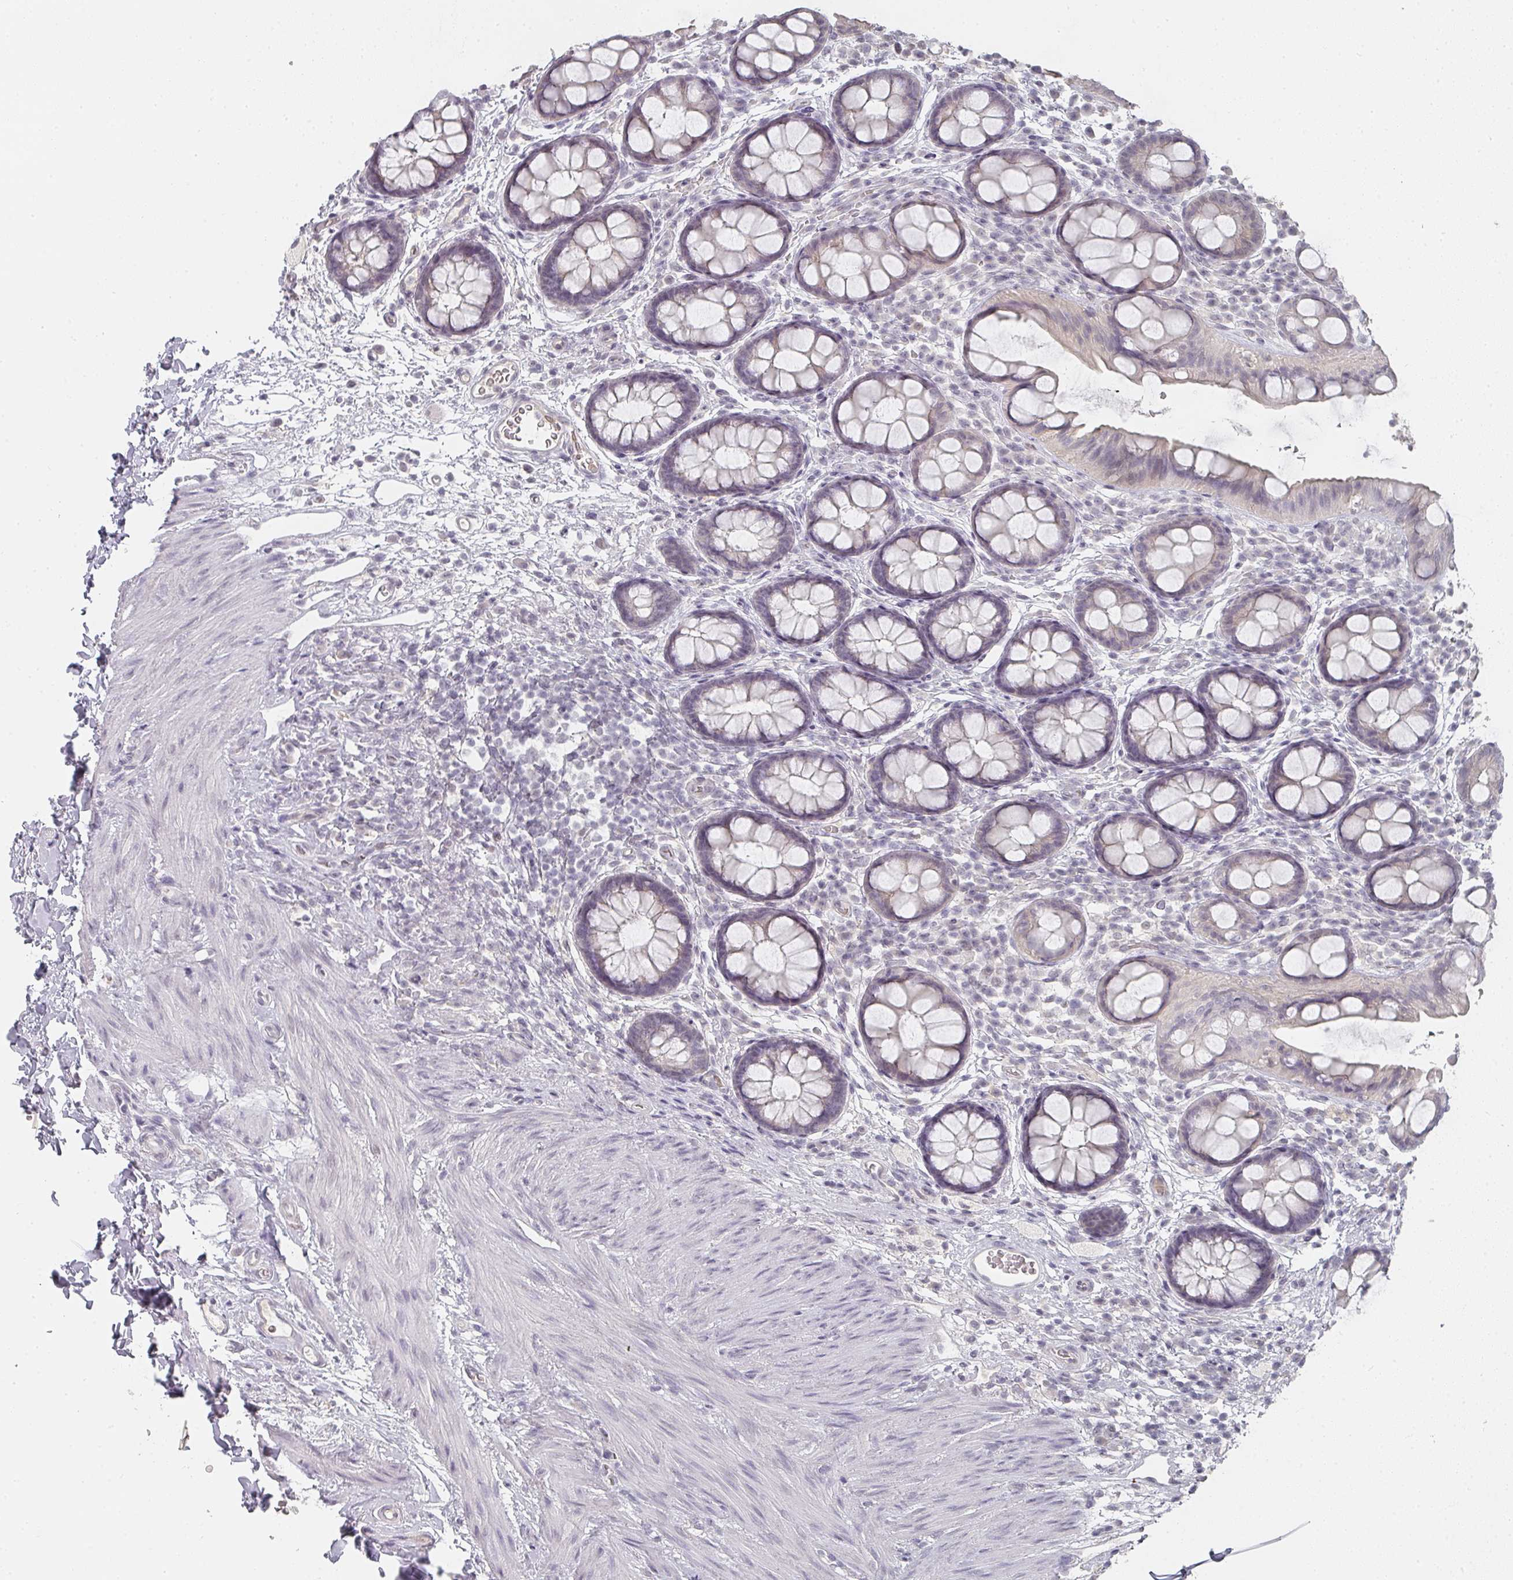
{"staining": {"intensity": "negative", "quantity": "none", "location": "none"}, "tissue": "rectum", "cell_type": "Glandular cells", "image_type": "normal", "snomed": [{"axis": "morphology", "description": "Normal tissue, NOS"}, {"axis": "topography", "description": "Rectum"}, {"axis": "topography", "description": "Peripheral nerve tissue"}], "caption": "A high-resolution photomicrograph shows immunohistochemistry staining of benign rectum, which demonstrates no significant staining in glandular cells. (DAB immunohistochemistry visualized using brightfield microscopy, high magnification).", "gene": "SHISA2", "patient": {"sex": "female", "age": 69}}